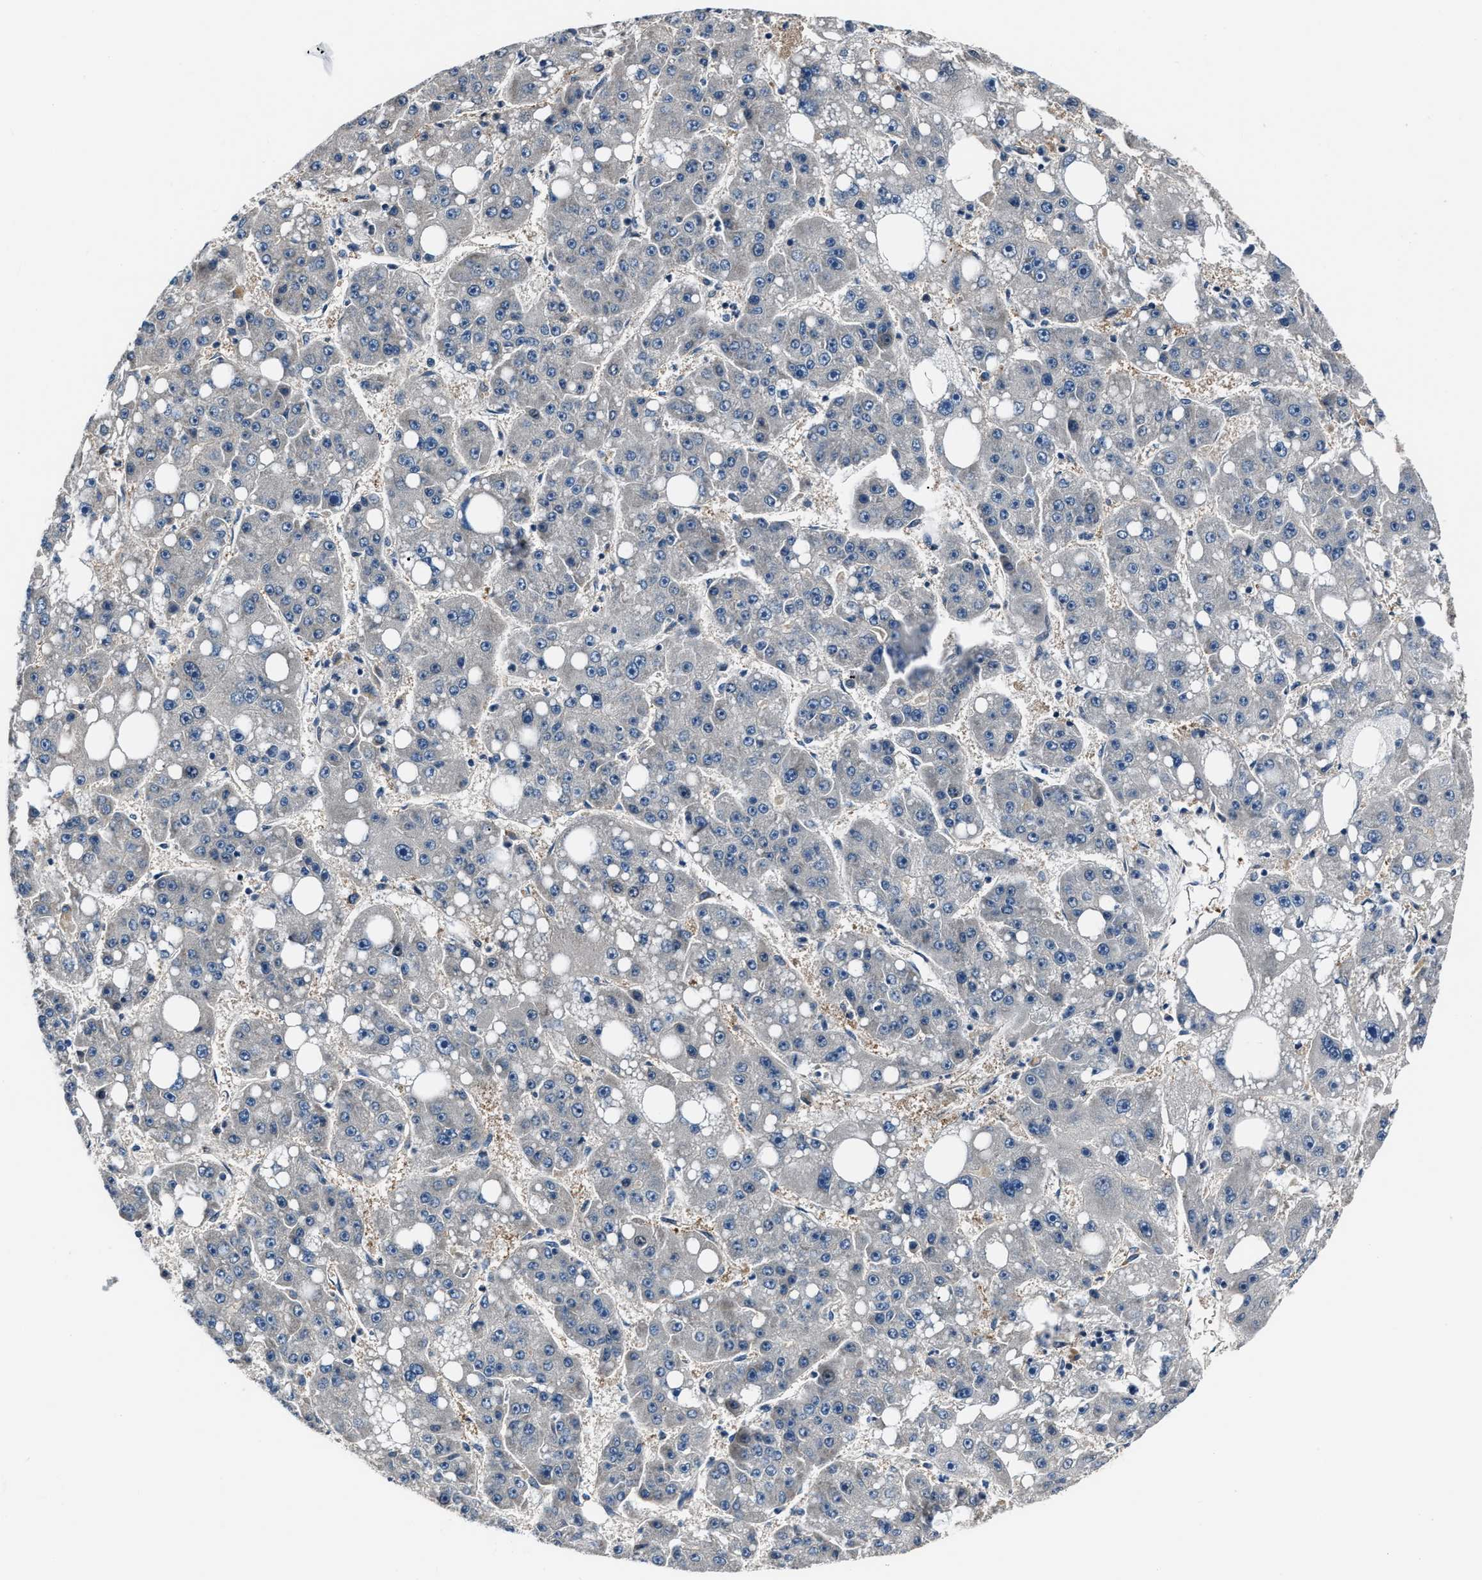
{"staining": {"intensity": "negative", "quantity": "none", "location": "none"}, "tissue": "liver cancer", "cell_type": "Tumor cells", "image_type": "cancer", "snomed": [{"axis": "morphology", "description": "Carcinoma, Hepatocellular, NOS"}, {"axis": "topography", "description": "Liver"}], "caption": "Tumor cells show no significant protein expression in liver cancer.", "gene": "MPDZ", "patient": {"sex": "female", "age": 61}}